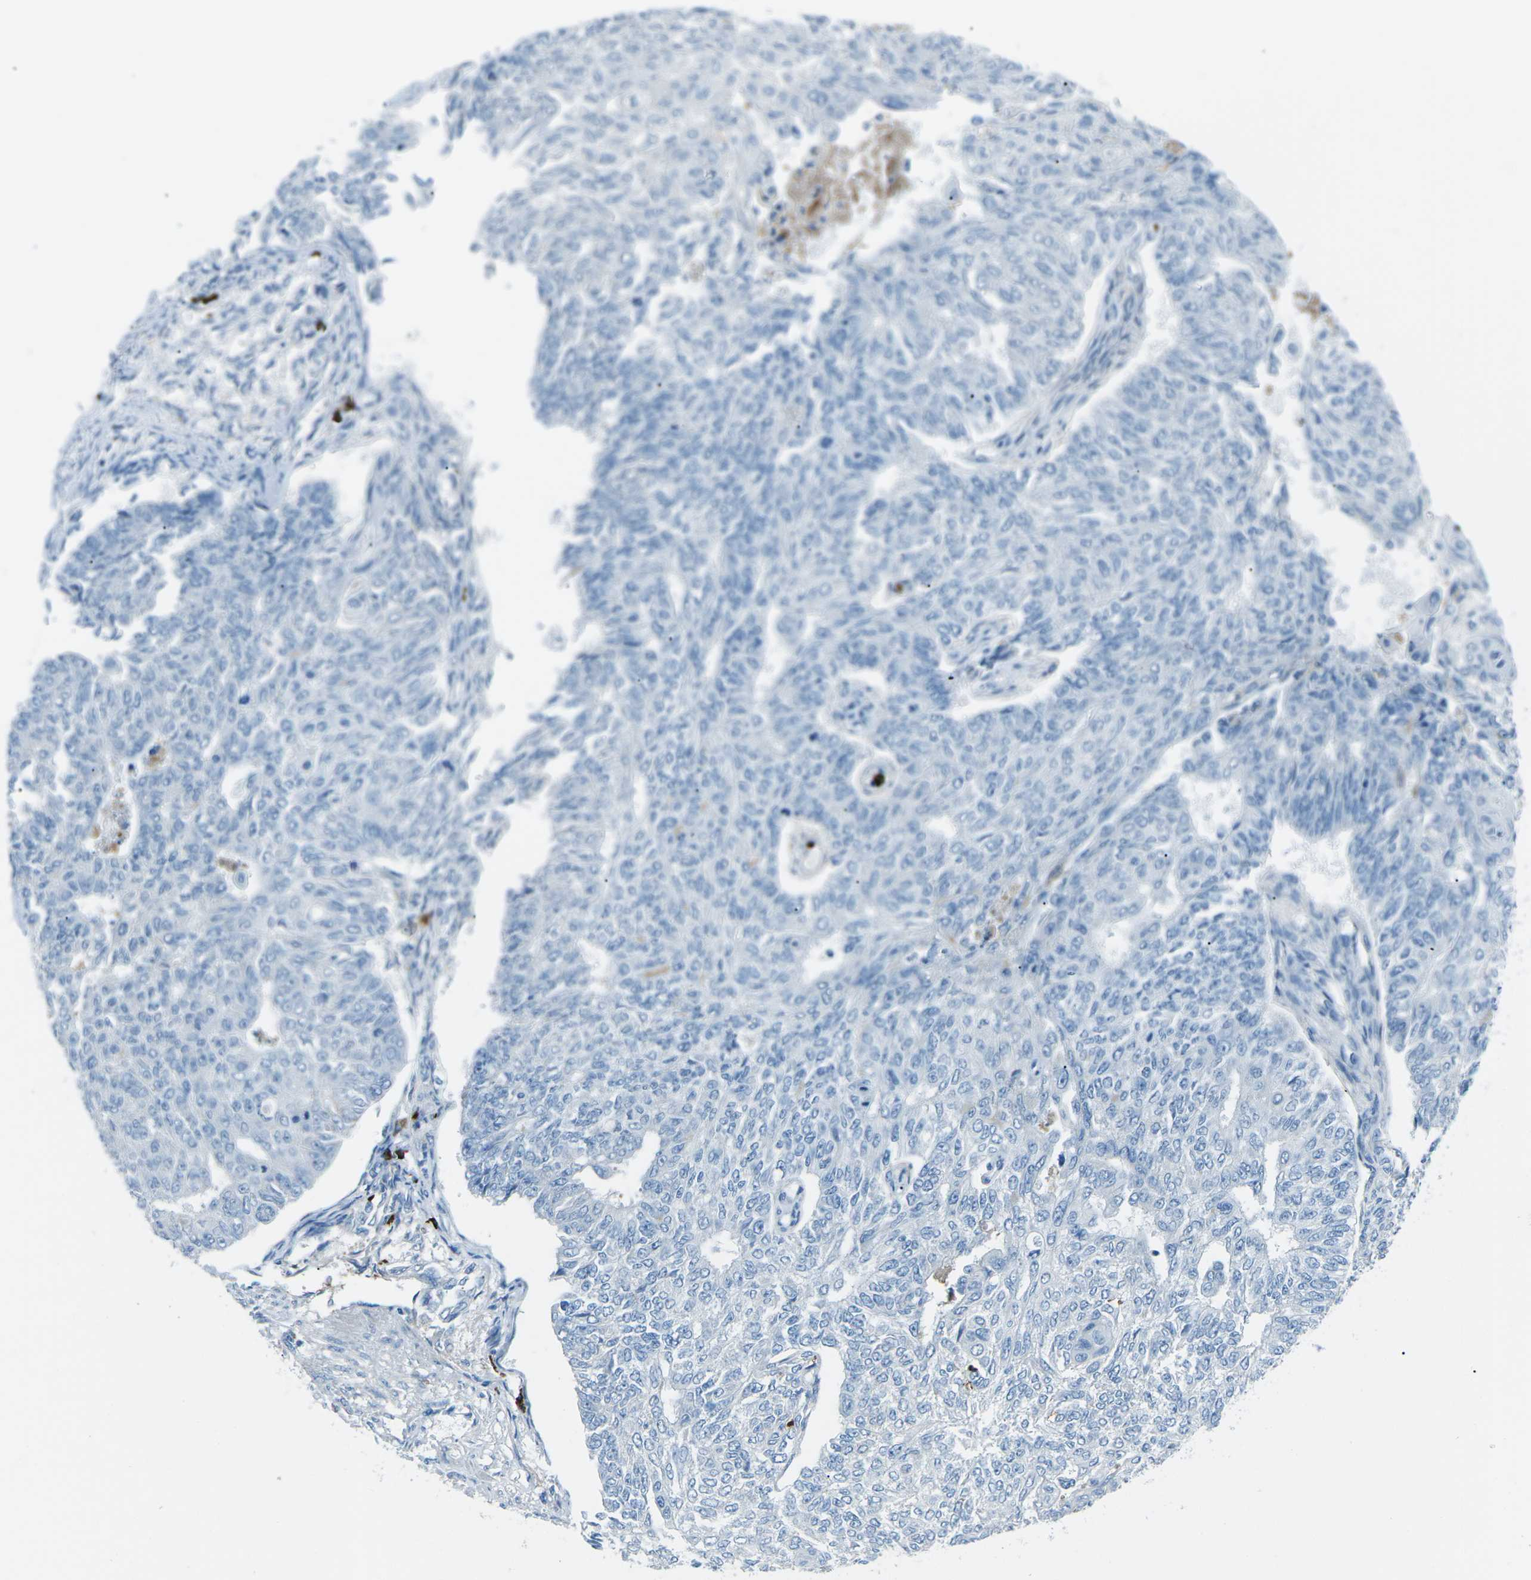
{"staining": {"intensity": "negative", "quantity": "none", "location": "none"}, "tissue": "endometrial cancer", "cell_type": "Tumor cells", "image_type": "cancer", "snomed": [{"axis": "morphology", "description": "Adenocarcinoma, NOS"}, {"axis": "topography", "description": "Endometrium"}], "caption": "Tumor cells are negative for brown protein staining in endometrial cancer.", "gene": "FCN1", "patient": {"sex": "female", "age": 32}}